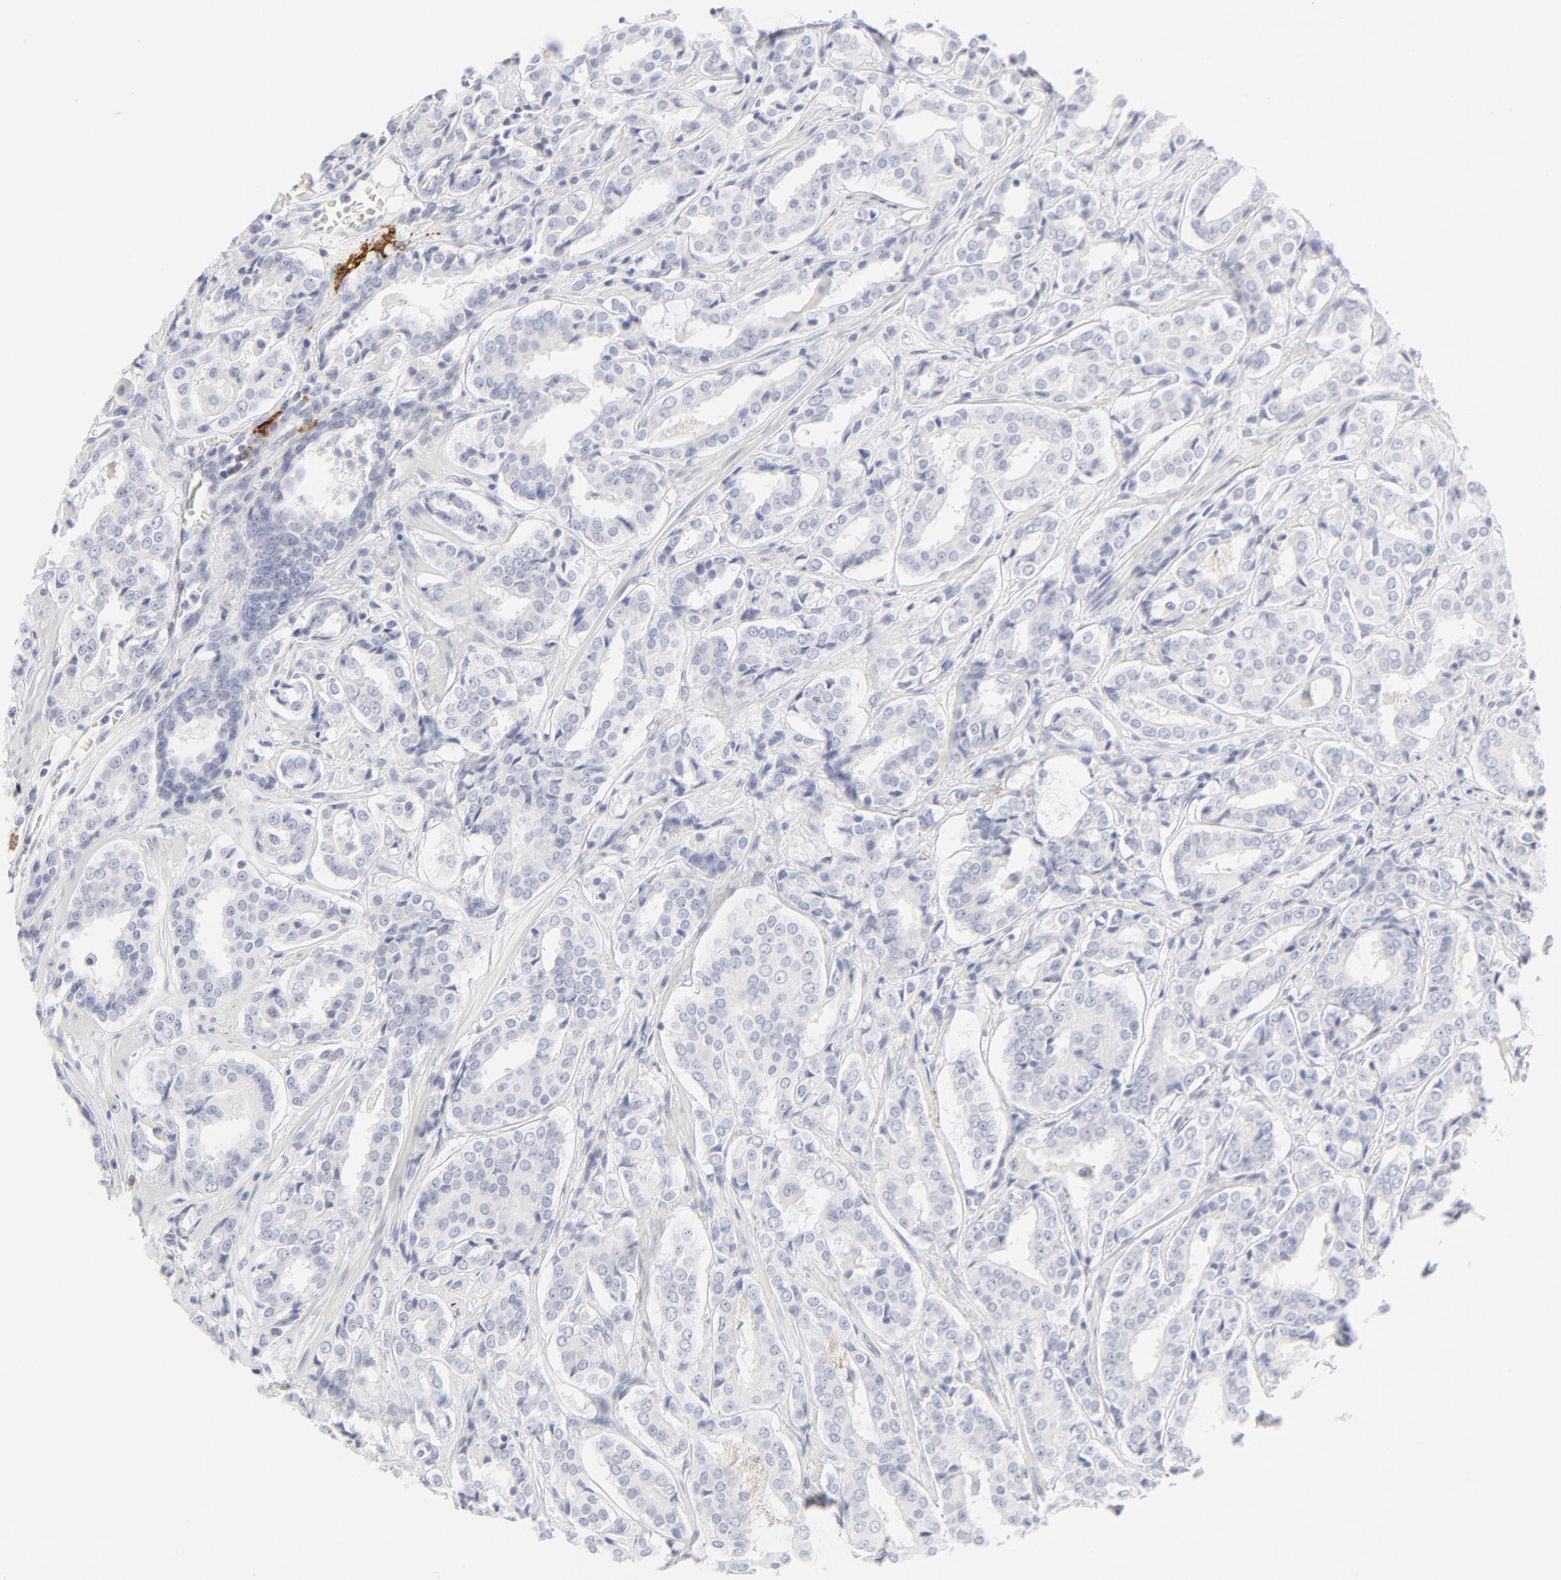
{"staining": {"intensity": "negative", "quantity": "none", "location": "none"}, "tissue": "prostate cancer", "cell_type": "Tumor cells", "image_type": "cancer", "snomed": [{"axis": "morphology", "description": "Adenocarcinoma, Medium grade"}, {"axis": "topography", "description": "Prostate"}], "caption": "Micrograph shows no protein staining in tumor cells of prostate cancer tissue.", "gene": "CCR7", "patient": {"sex": "male", "age": 60}}